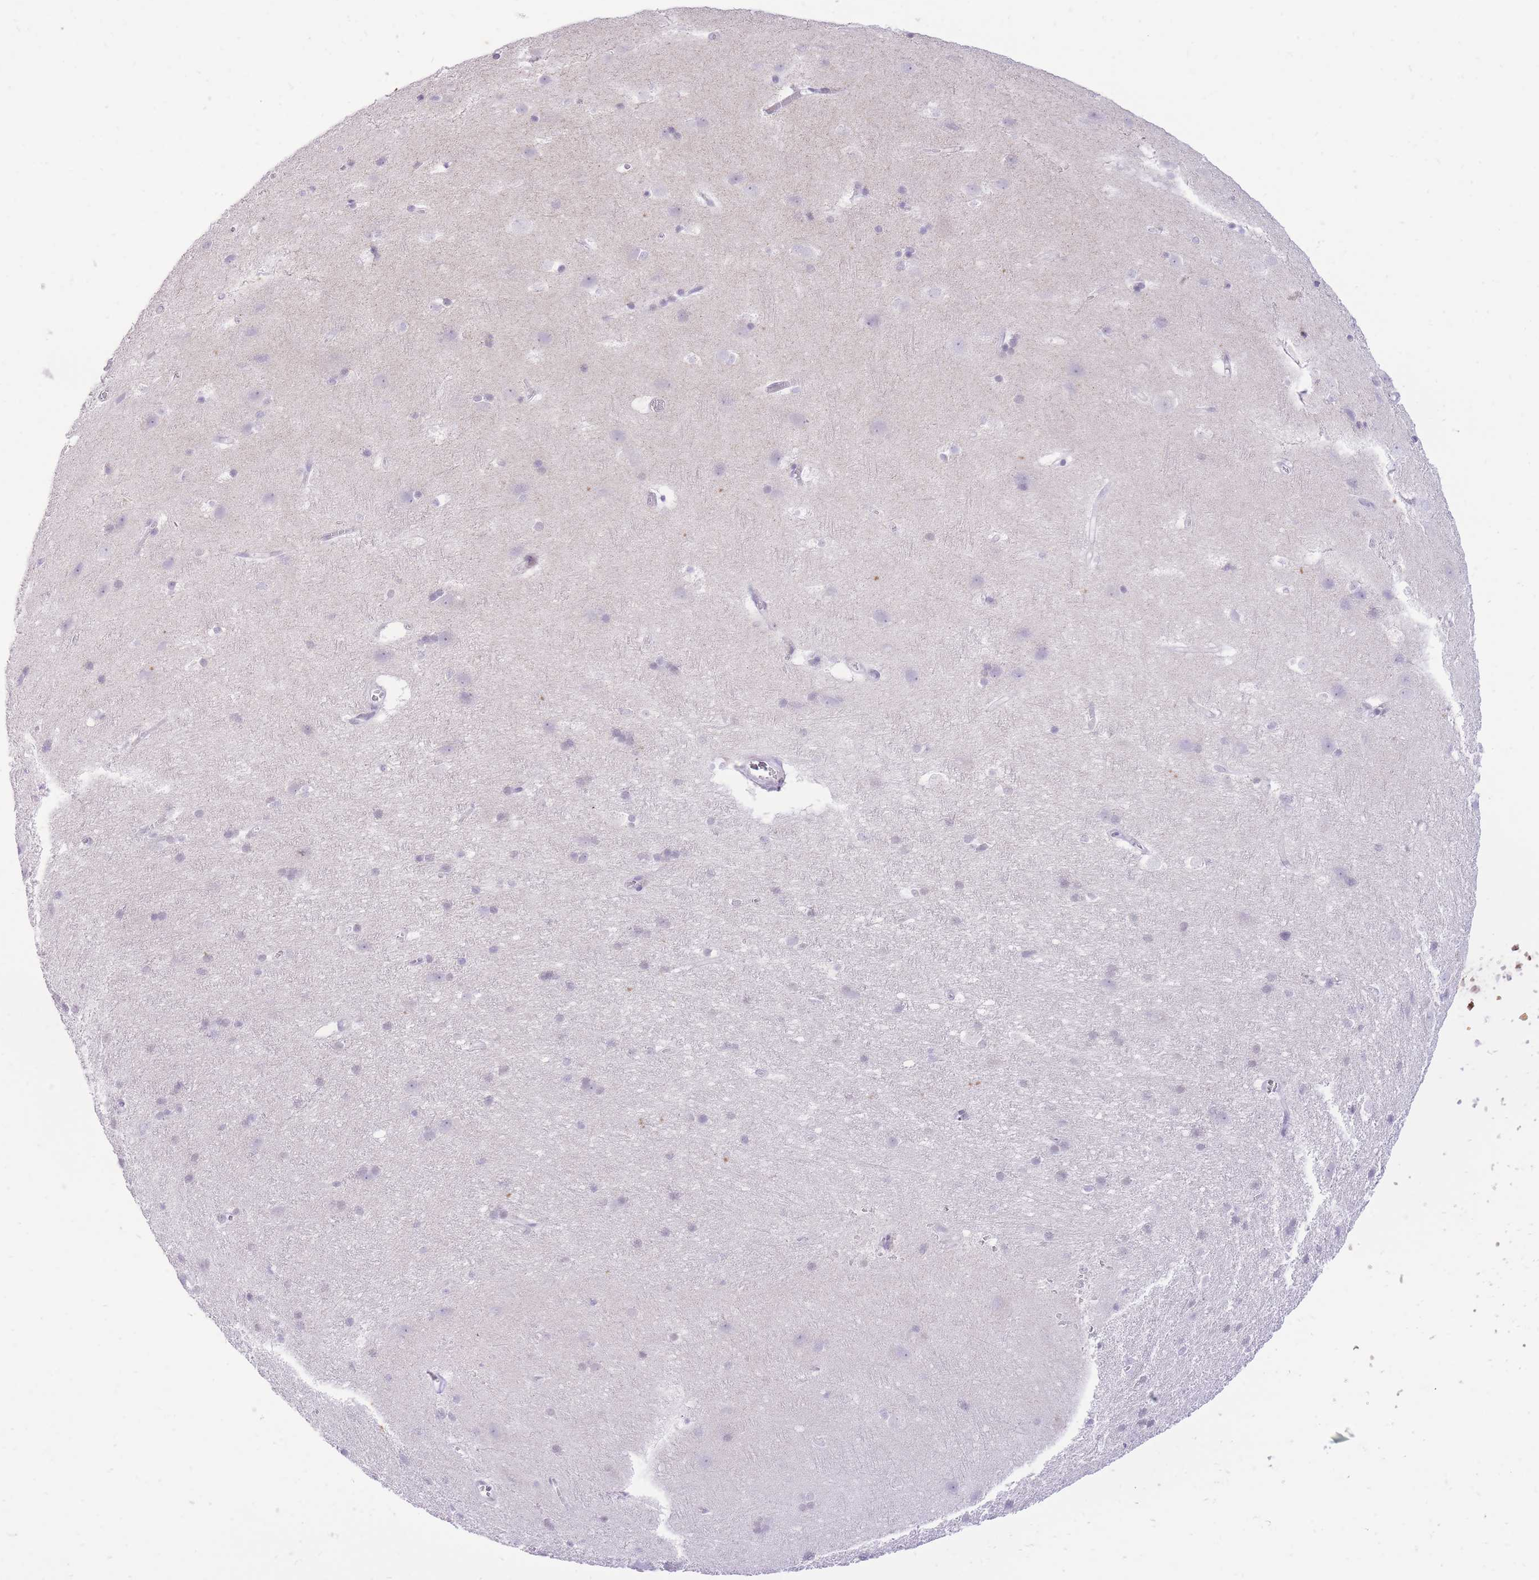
{"staining": {"intensity": "negative", "quantity": "none", "location": "none"}, "tissue": "cerebral cortex", "cell_type": "Endothelial cells", "image_type": "normal", "snomed": [{"axis": "morphology", "description": "Normal tissue, NOS"}, {"axis": "topography", "description": "Cerebral cortex"}], "caption": "High power microscopy micrograph of an immunohistochemistry (IHC) photomicrograph of normal cerebral cortex, revealing no significant expression in endothelial cells.", "gene": "DENND2D", "patient": {"sex": "male", "age": 54}}